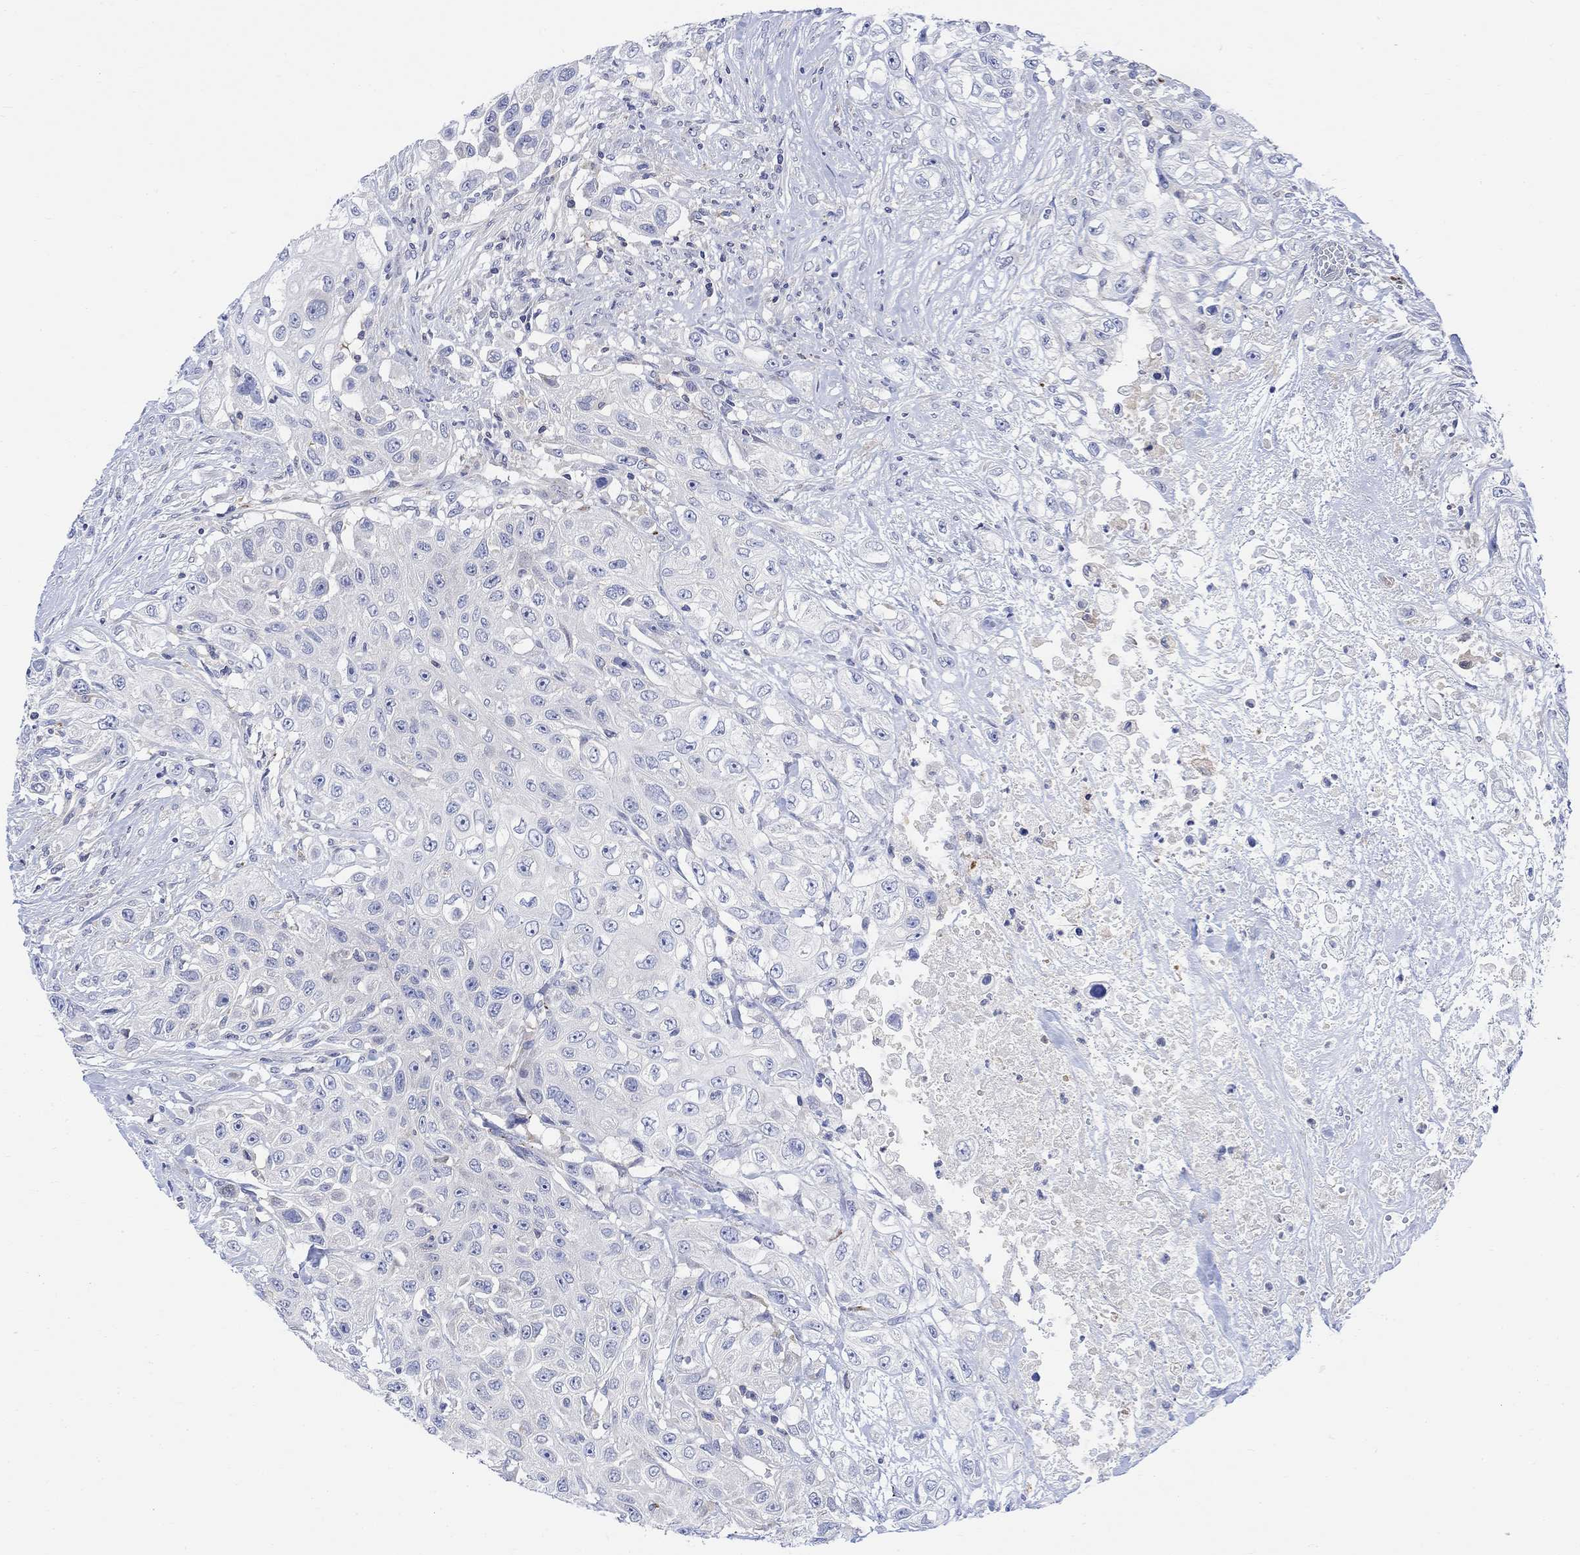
{"staining": {"intensity": "negative", "quantity": "none", "location": "none"}, "tissue": "urothelial cancer", "cell_type": "Tumor cells", "image_type": "cancer", "snomed": [{"axis": "morphology", "description": "Urothelial carcinoma, High grade"}, {"axis": "topography", "description": "Urinary bladder"}], "caption": "This is an immunohistochemistry photomicrograph of human urothelial cancer. There is no positivity in tumor cells.", "gene": "ARSK", "patient": {"sex": "female", "age": 56}}